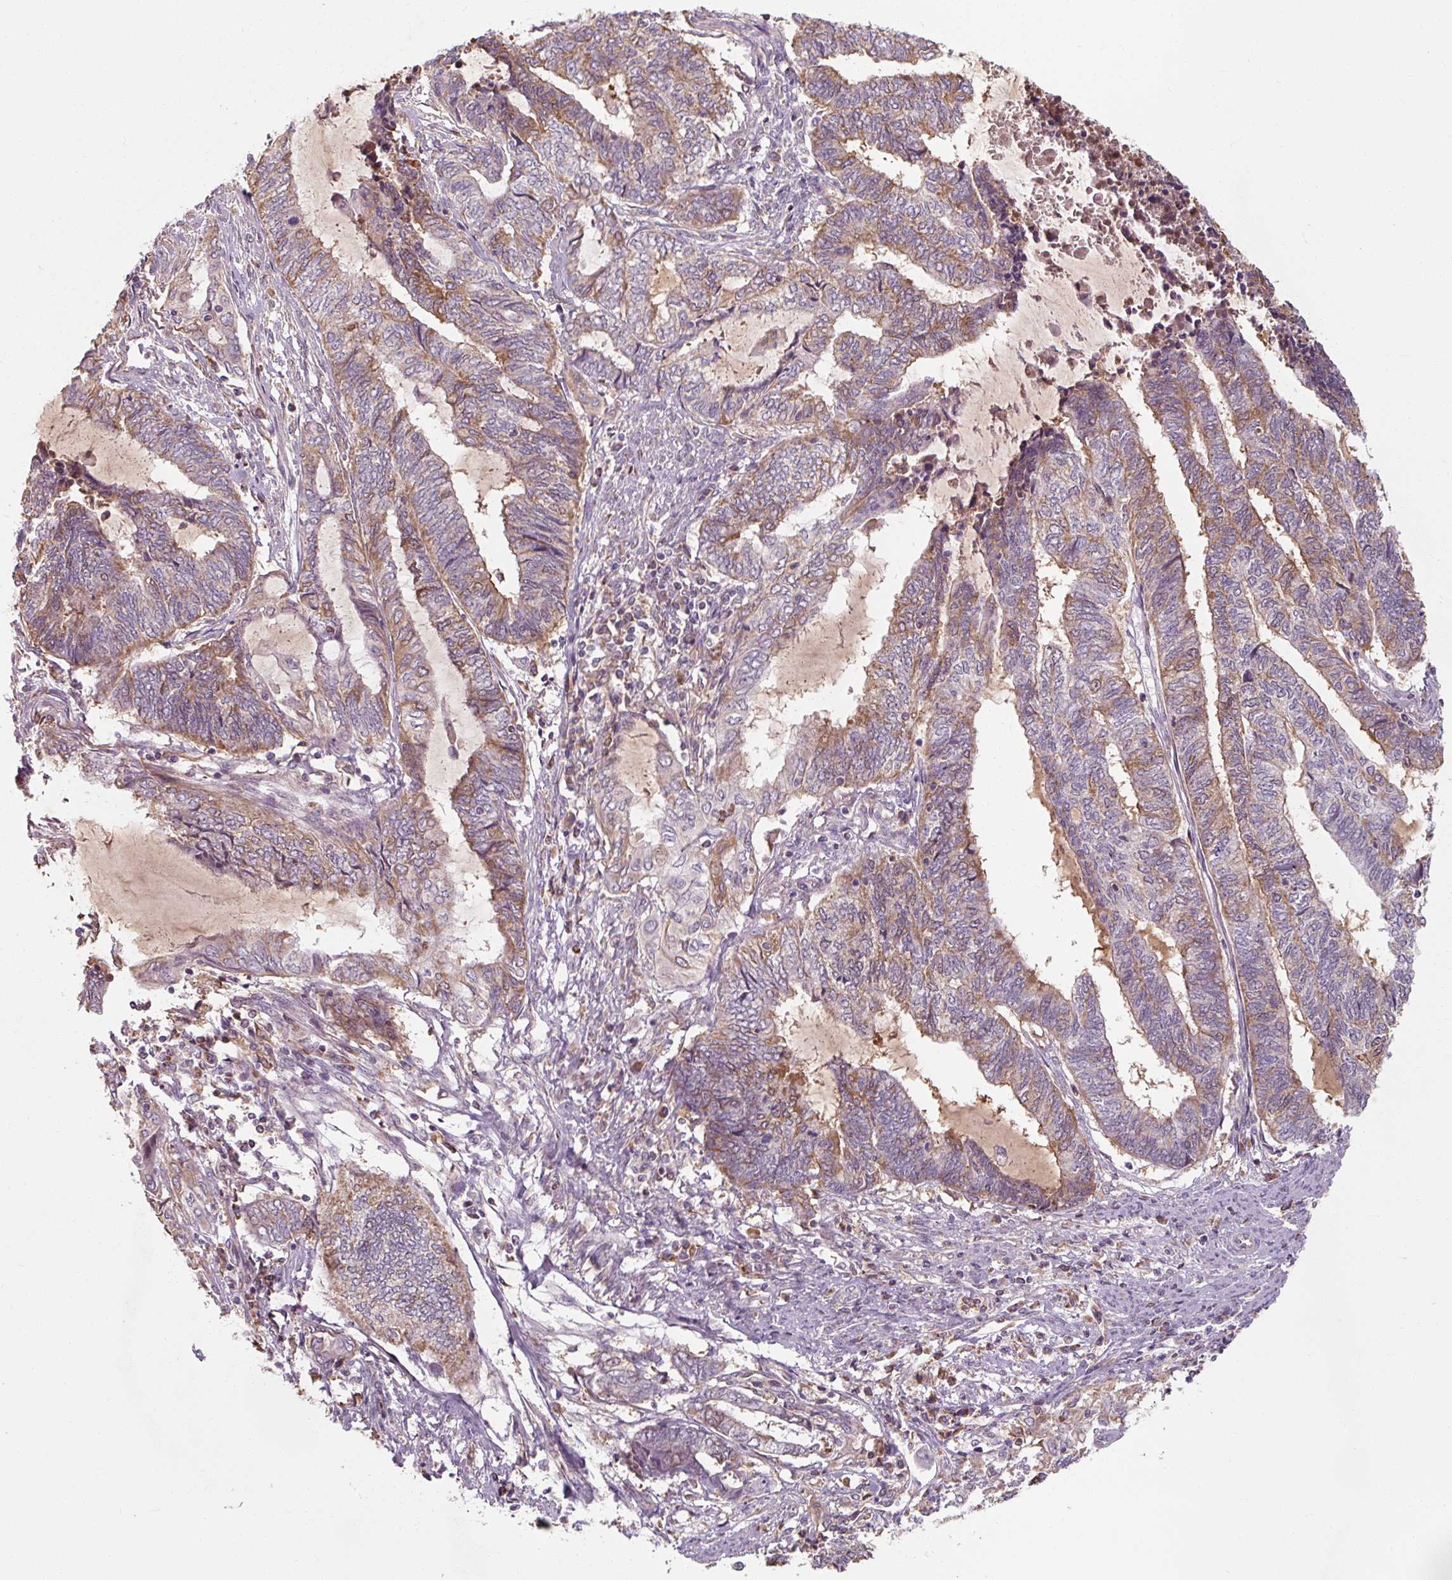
{"staining": {"intensity": "moderate", "quantity": ">75%", "location": "cytoplasmic/membranous"}, "tissue": "endometrial cancer", "cell_type": "Tumor cells", "image_type": "cancer", "snomed": [{"axis": "morphology", "description": "Adenocarcinoma, NOS"}, {"axis": "topography", "description": "Uterus"}, {"axis": "topography", "description": "Endometrium"}], "caption": "Moderate cytoplasmic/membranous staining is seen in about >75% of tumor cells in endometrial cancer (adenocarcinoma).", "gene": "TSEN54", "patient": {"sex": "female", "age": 70}}